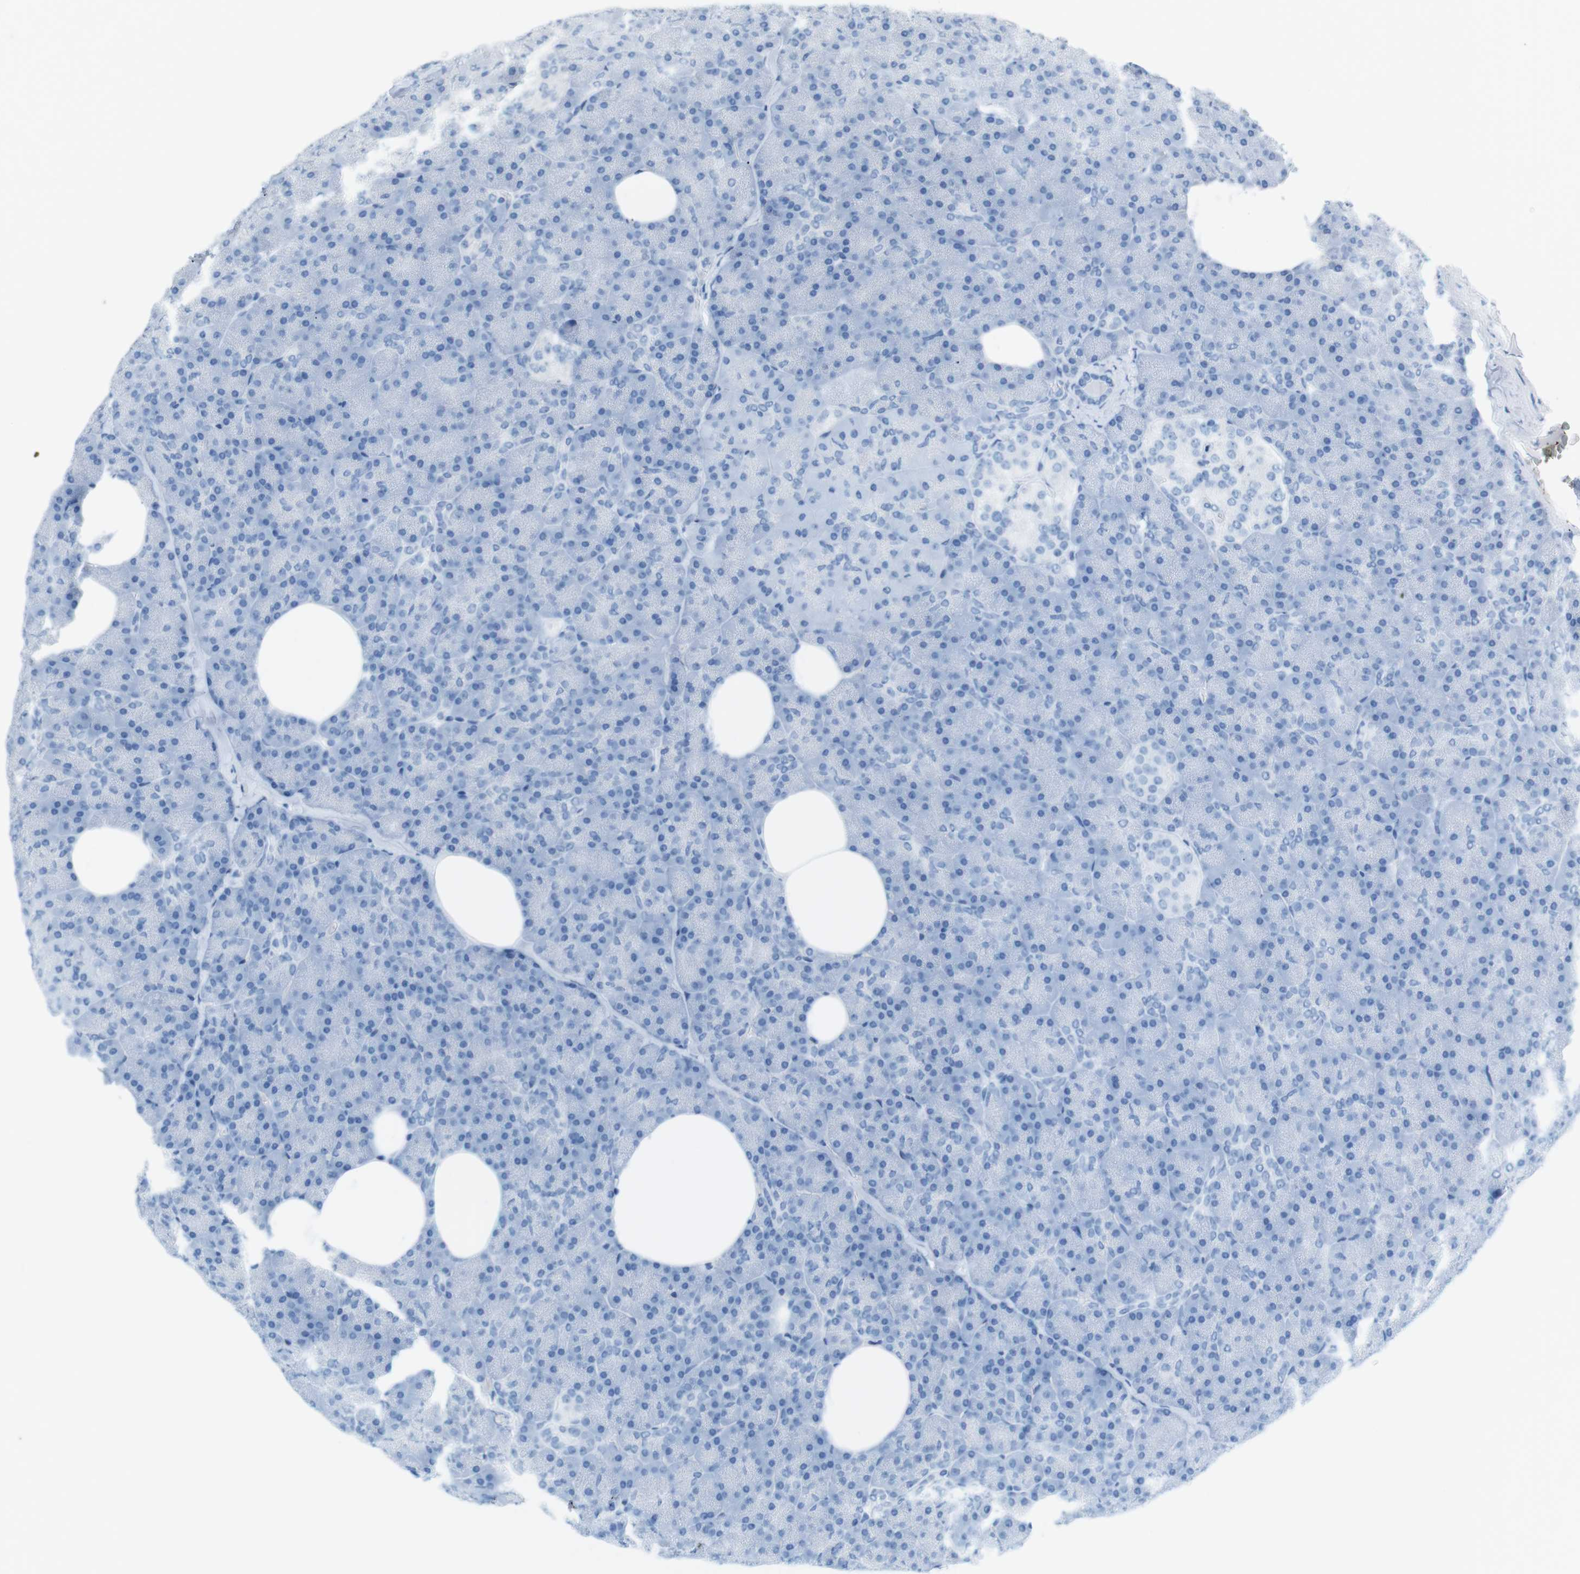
{"staining": {"intensity": "negative", "quantity": "none", "location": "none"}, "tissue": "pancreas", "cell_type": "Exocrine glandular cells", "image_type": "normal", "snomed": [{"axis": "morphology", "description": "Normal tissue, NOS"}, {"axis": "topography", "description": "Pancreas"}], "caption": "Micrograph shows no significant protein positivity in exocrine glandular cells of unremarkable pancreas.", "gene": "SALL4", "patient": {"sex": "female", "age": 35}}